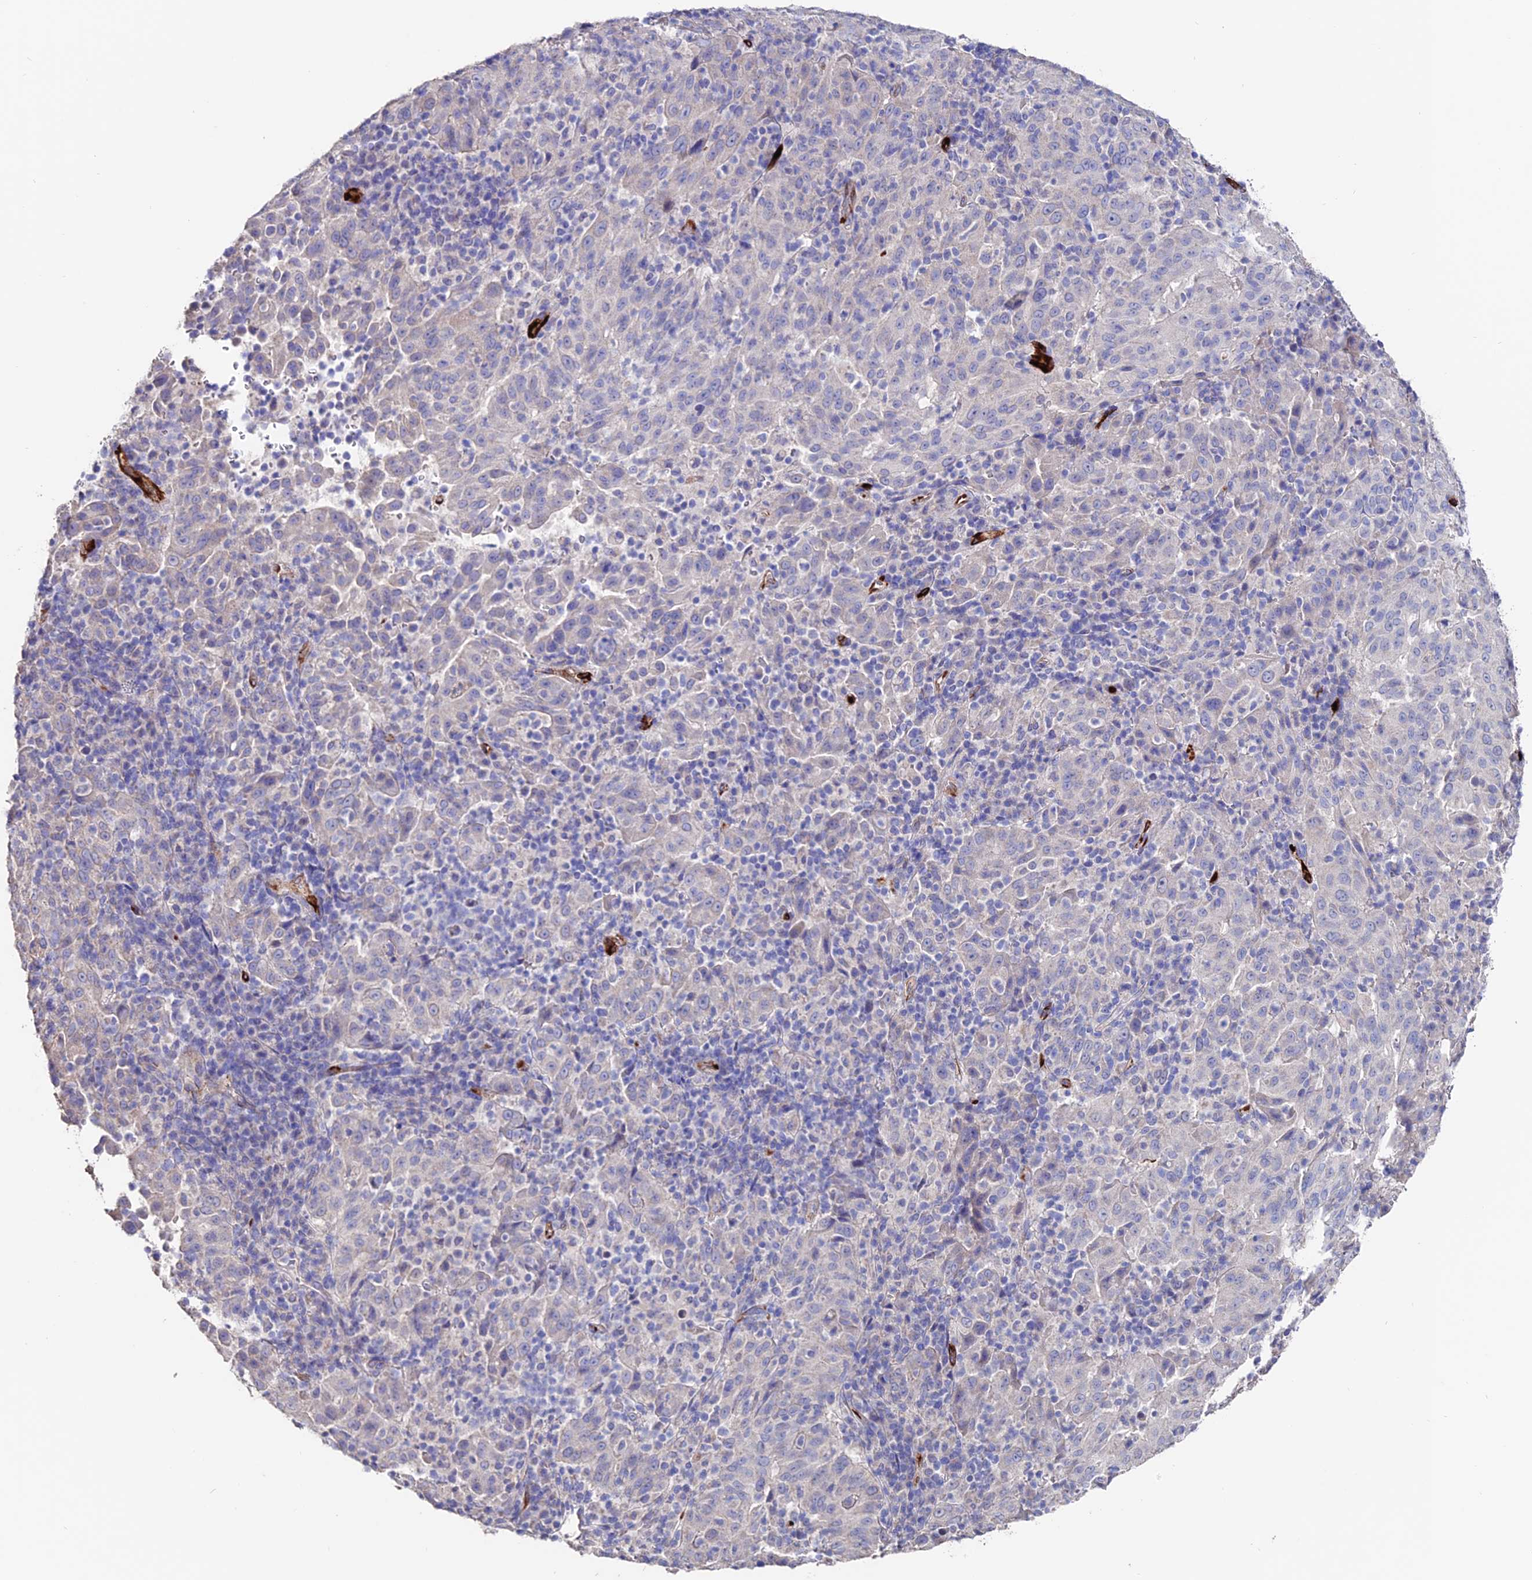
{"staining": {"intensity": "negative", "quantity": "none", "location": "none"}, "tissue": "pancreatic cancer", "cell_type": "Tumor cells", "image_type": "cancer", "snomed": [{"axis": "morphology", "description": "Adenocarcinoma, NOS"}, {"axis": "topography", "description": "Pancreas"}], "caption": "A high-resolution image shows IHC staining of pancreatic cancer, which exhibits no significant expression in tumor cells. (DAB IHC with hematoxylin counter stain).", "gene": "ESM1", "patient": {"sex": "male", "age": 63}}